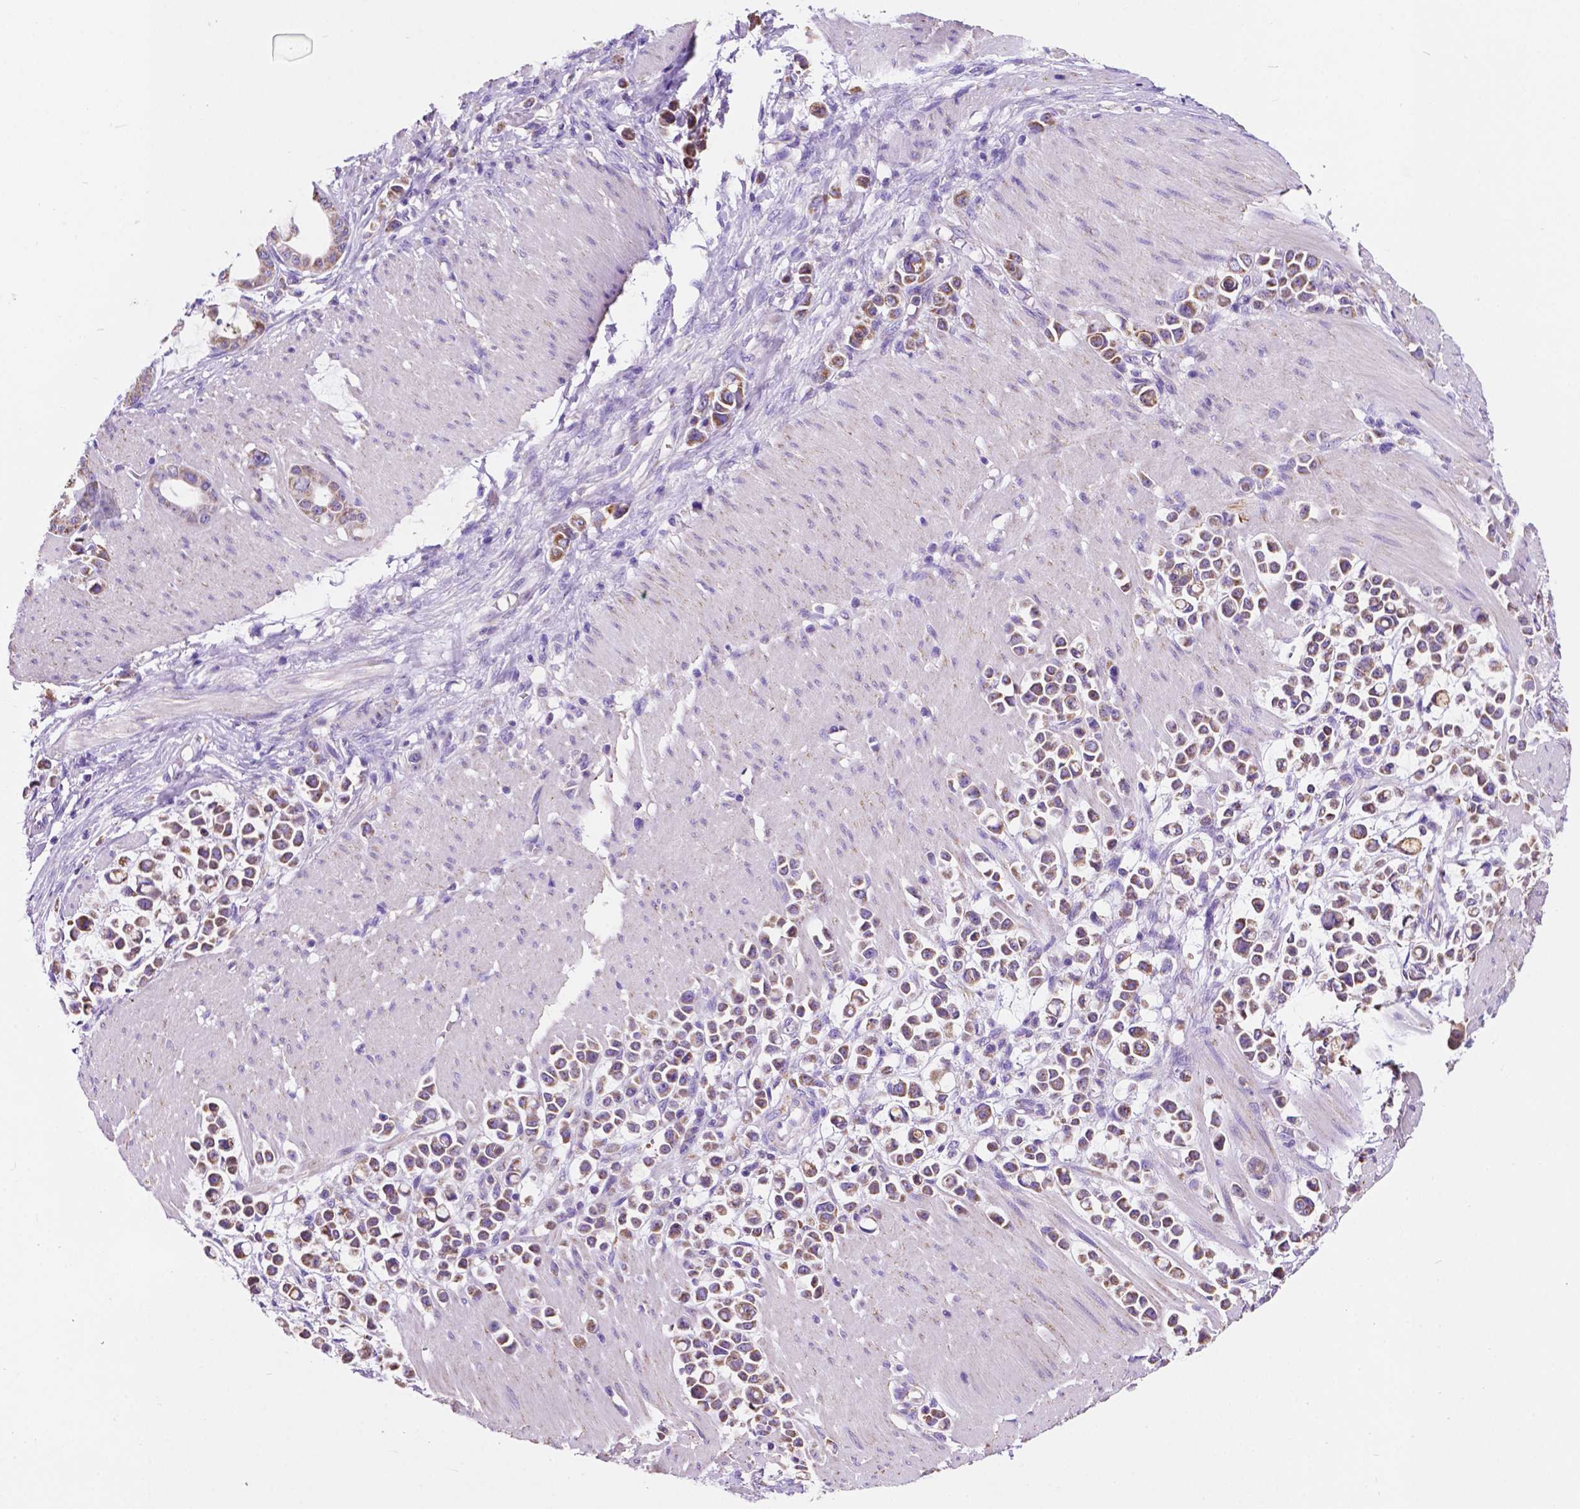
{"staining": {"intensity": "weak", "quantity": ">75%", "location": "cytoplasmic/membranous"}, "tissue": "stomach cancer", "cell_type": "Tumor cells", "image_type": "cancer", "snomed": [{"axis": "morphology", "description": "Adenocarcinoma, NOS"}, {"axis": "topography", "description": "Stomach"}], "caption": "Stomach cancer (adenocarcinoma) stained with a brown dye exhibits weak cytoplasmic/membranous positive positivity in about >75% of tumor cells.", "gene": "TRPV5", "patient": {"sex": "male", "age": 82}}